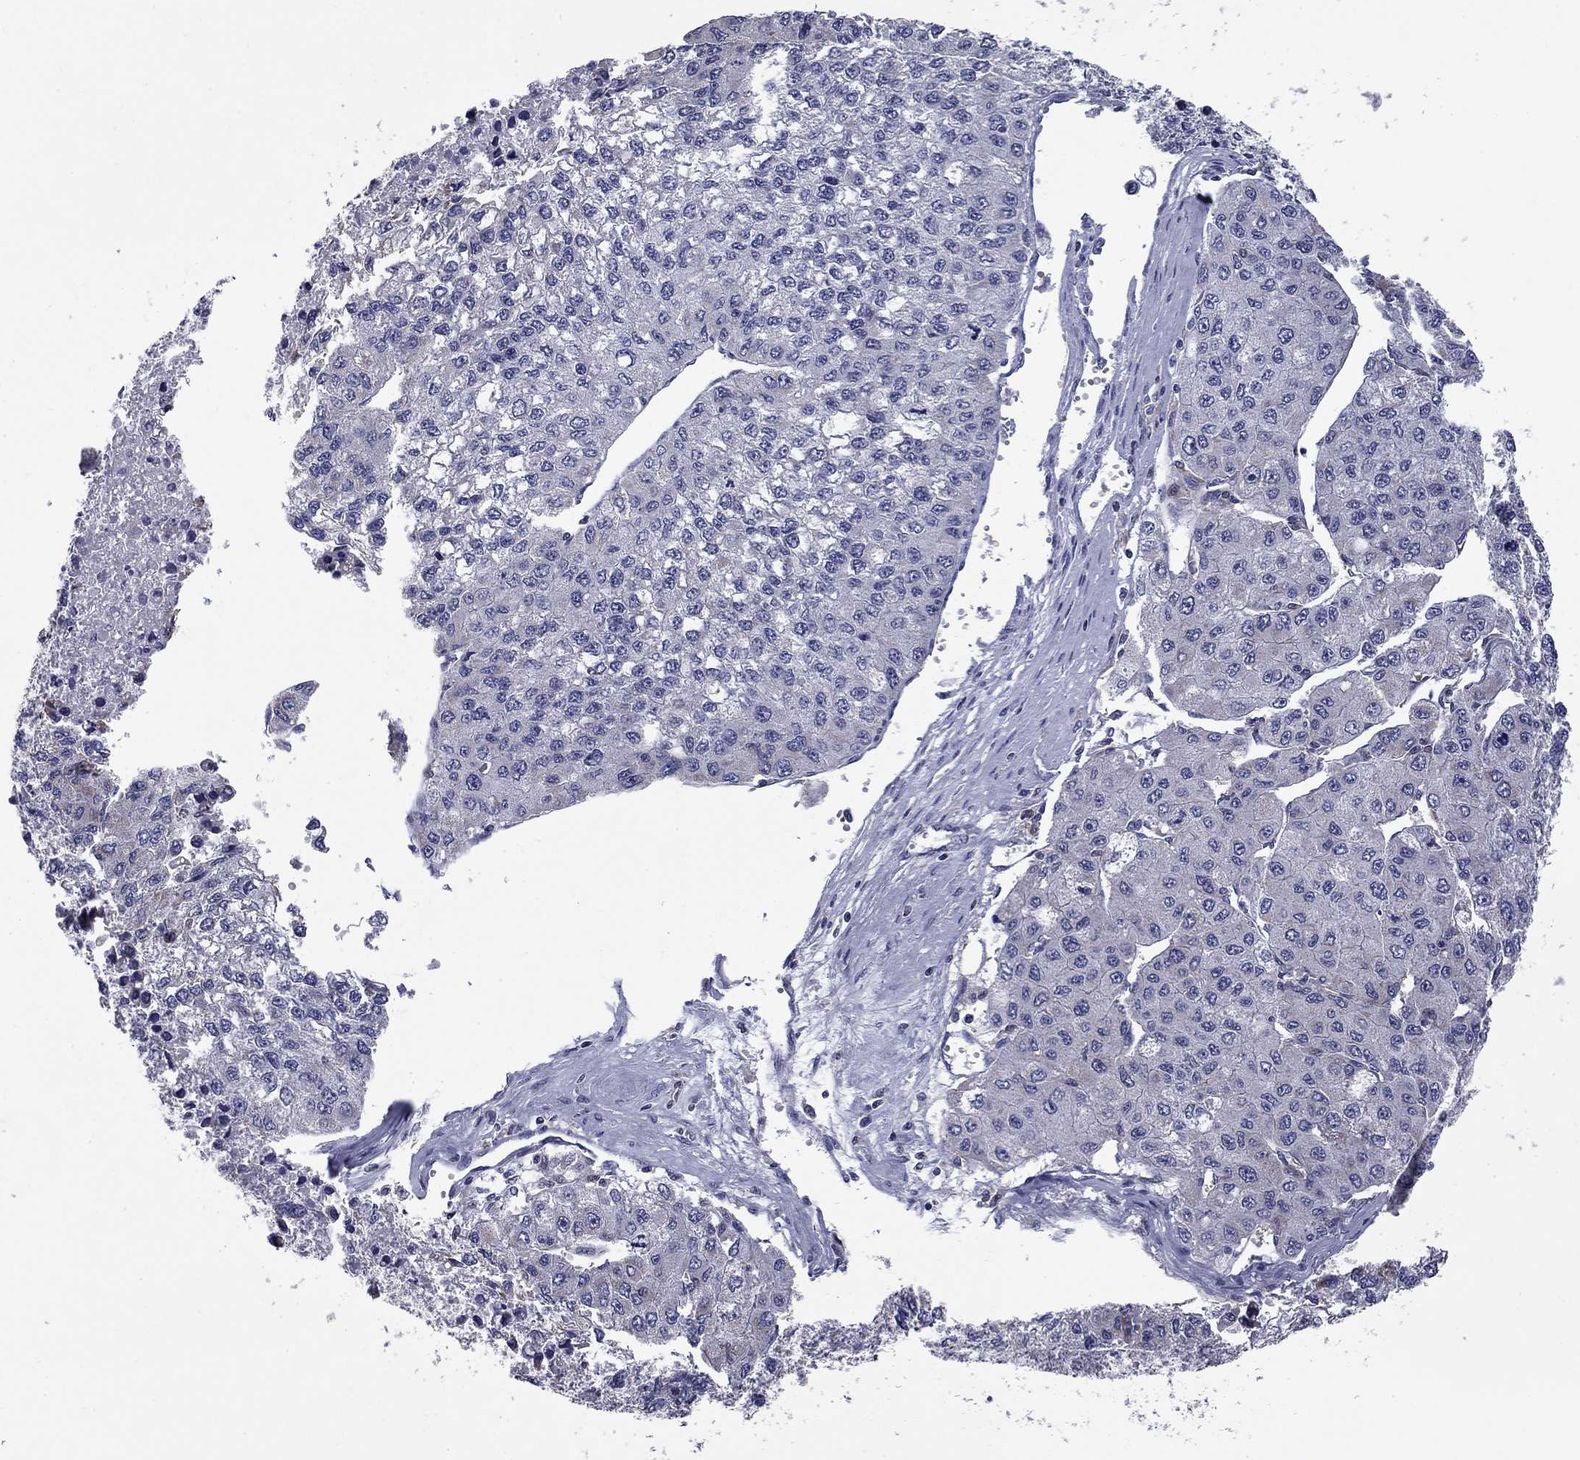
{"staining": {"intensity": "negative", "quantity": "none", "location": "none"}, "tissue": "liver cancer", "cell_type": "Tumor cells", "image_type": "cancer", "snomed": [{"axis": "morphology", "description": "Carcinoma, Hepatocellular, NOS"}, {"axis": "topography", "description": "Liver"}], "caption": "An image of human hepatocellular carcinoma (liver) is negative for staining in tumor cells.", "gene": "HTR4", "patient": {"sex": "female", "age": 66}}